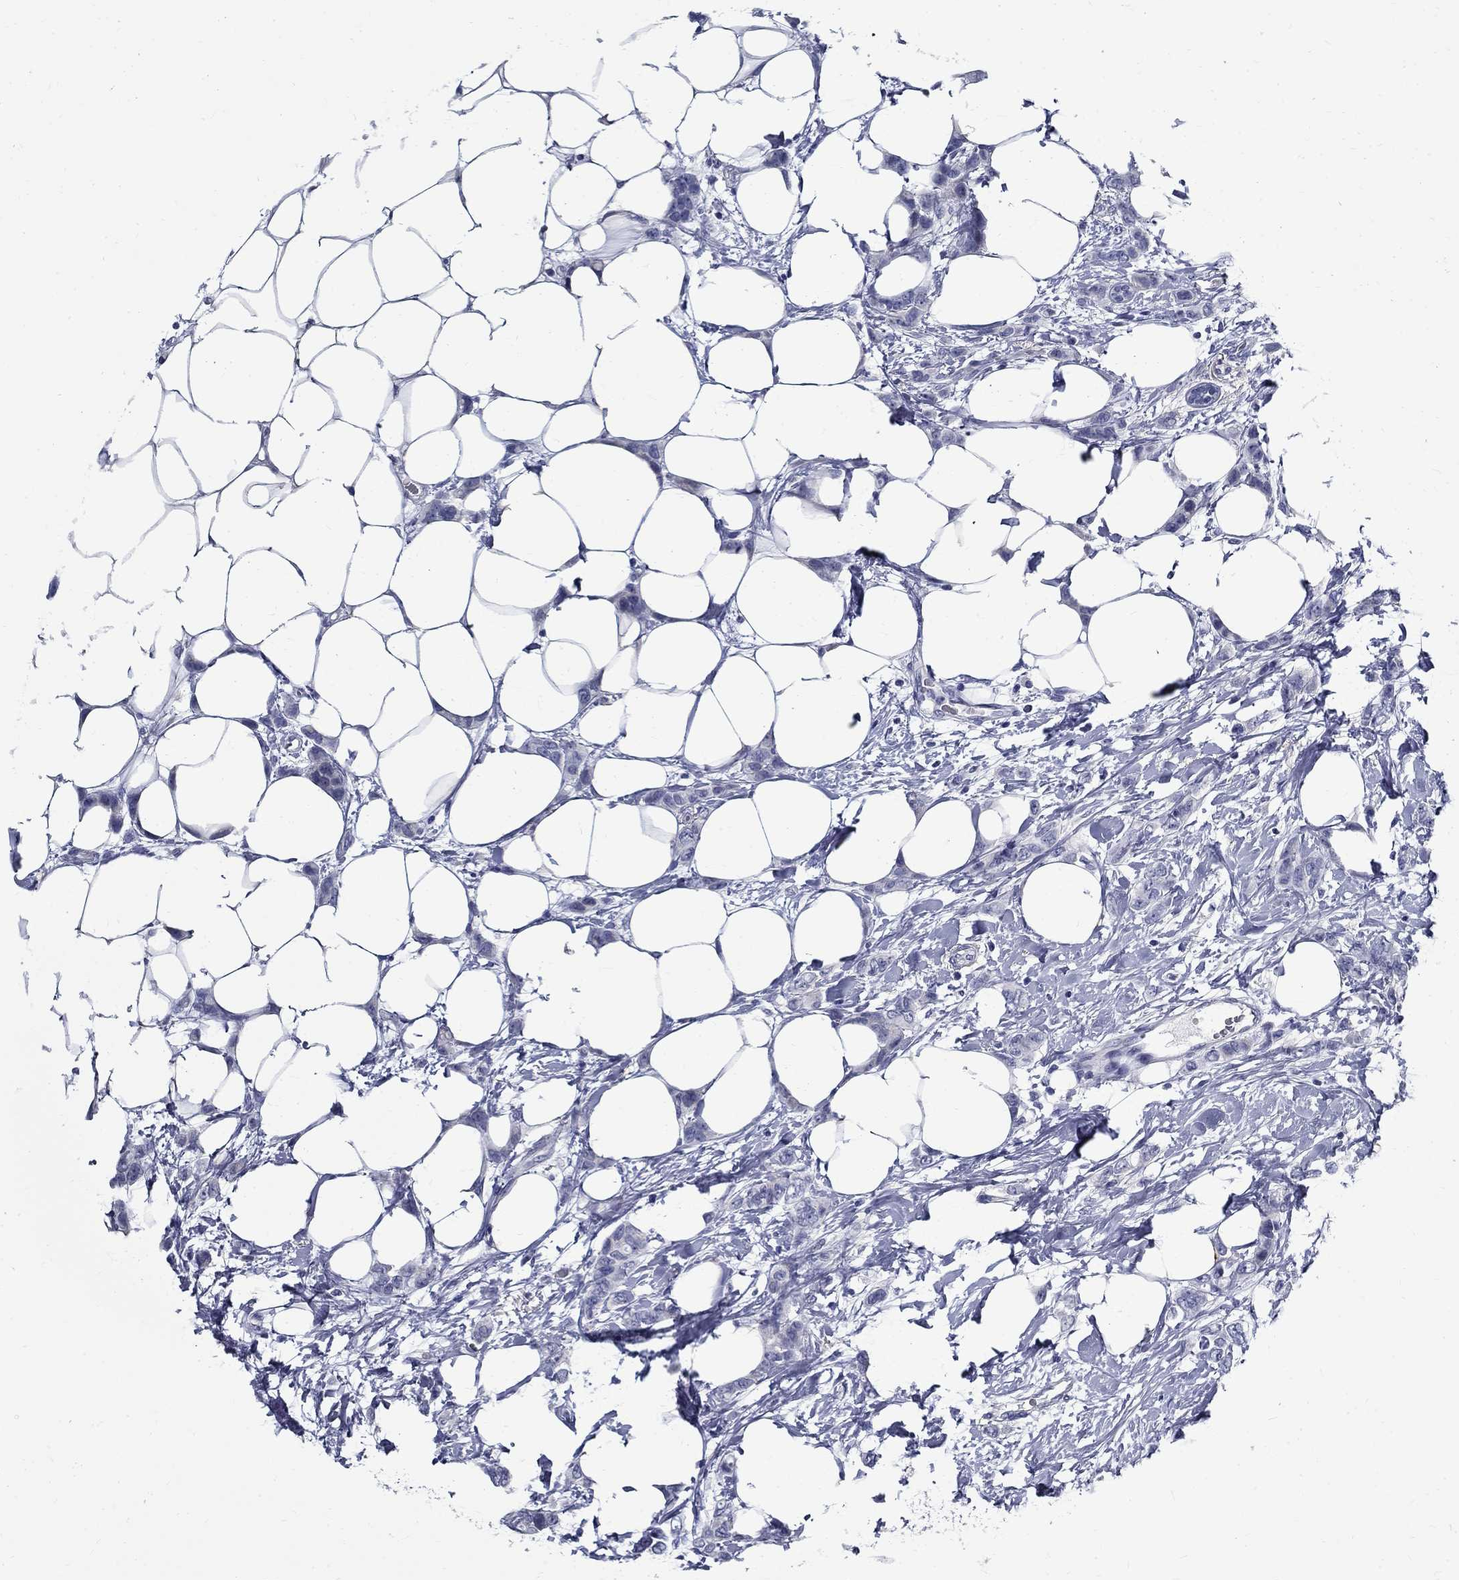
{"staining": {"intensity": "negative", "quantity": "none", "location": "none"}, "tissue": "breast cancer", "cell_type": "Tumor cells", "image_type": "cancer", "snomed": [{"axis": "morphology", "description": "Lobular carcinoma"}, {"axis": "topography", "description": "Breast"}], "caption": "Breast cancer was stained to show a protein in brown. There is no significant expression in tumor cells.", "gene": "TGM4", "patient": {"sex": "female", "age": 66}}